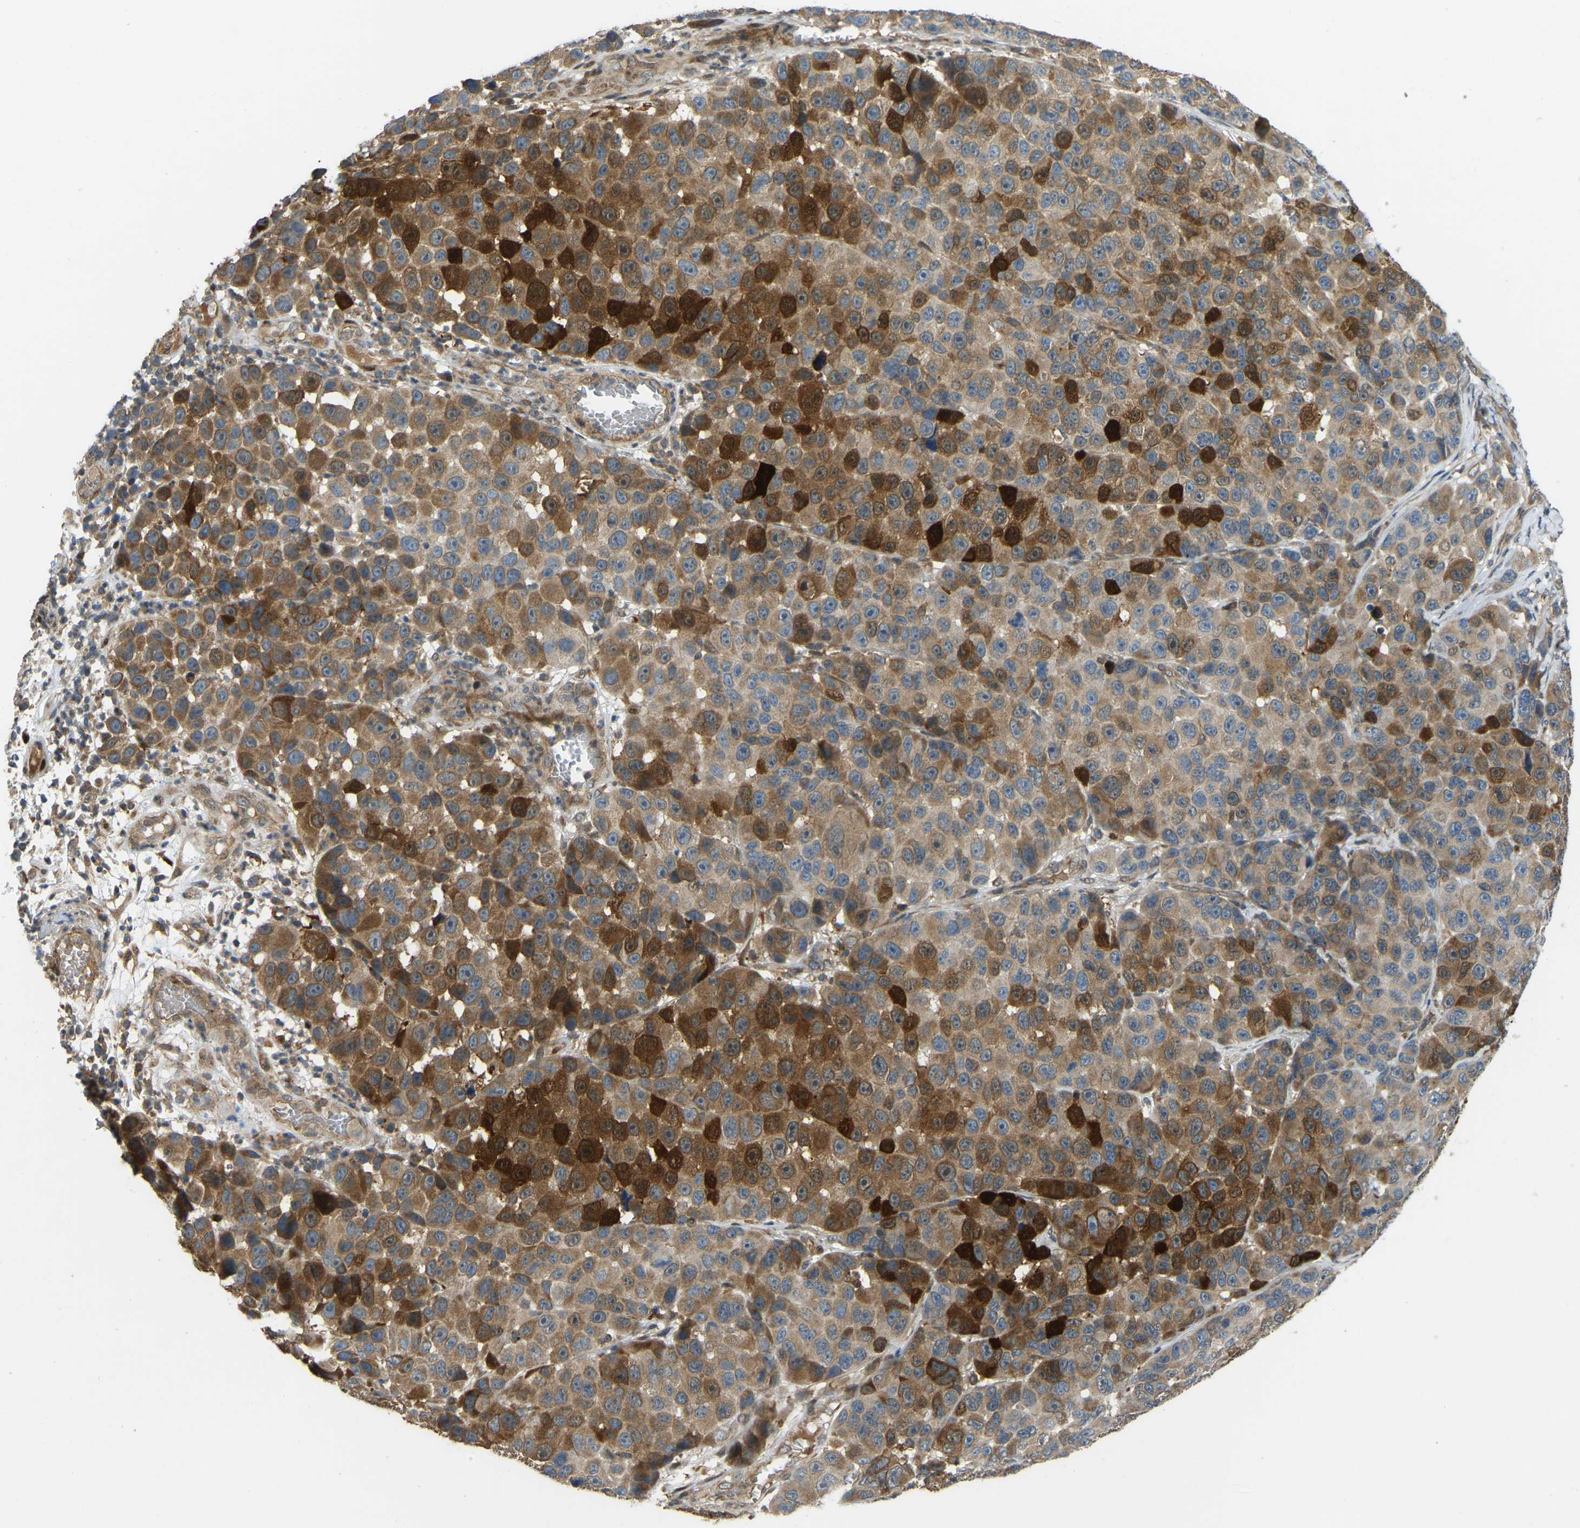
{"staining": {"intensity": "moderate", "quantity": ">75%", "location": "cytoplasmic/membranous"}, "tissue": "melanoma", "cell_type": "Tumor cells", "image_type": "cancer", "snomed": [{"axis": "morphology", "description": "Malignant melanoma, NOS"}, {"axis": "topography", "description": "Skin"}], "caption": "Tumor cells demonstrate medium levels of moderate cytoplasmic/membranous expression in approximately >75% of cells in melanoma.", "gene": "C21orf91", "patient": {"sex": "male", "age": 53}}